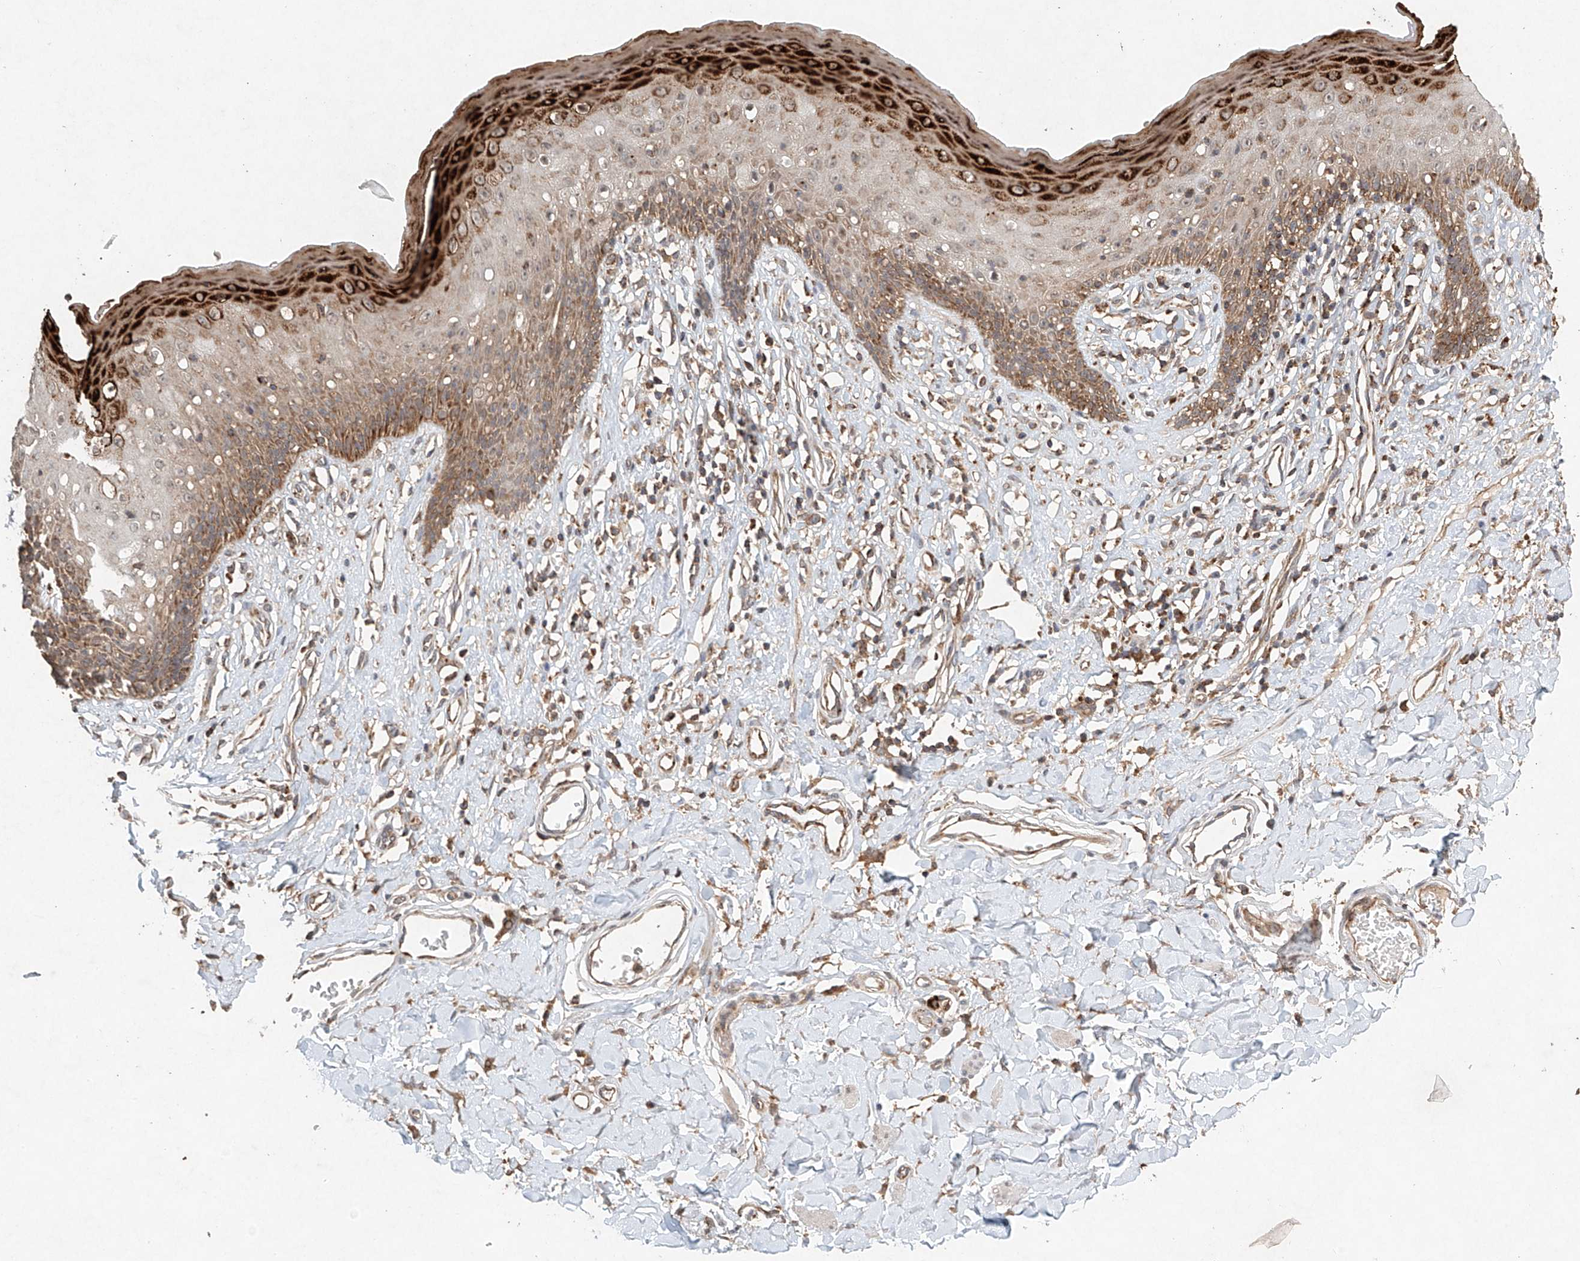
{"staining": {"intensity": "strong", "quantity": "25%-75%", "location": "cytoplasmic/membranous"}, "tissue": "skin", "cell_type": "Epidermal cells", "image_type": "normal", "snomed": [{"axis": "morphology", "description": "Normal tissue, NOS"}, {"axis": "morphology", "description": "Squamous cell carcinoma, NOS"}, {"axis": "topography", "description": "Vulva"}], "caption": "IHC staining of unremarkable skin, which shows high levels of strong cytoplasmic/membranous positivity in approximately 25%-75% of epidermal cells indicating strong cytoplasmic/membranous protein staining. The staining was performed using DAB (3,3'-diaminobenzidine) (brown) for protein detection and nuclei were counterstained in hematoxylin (blue).", "gene": "DCAF11", "patient": {"sex": "female", "age": 85}}